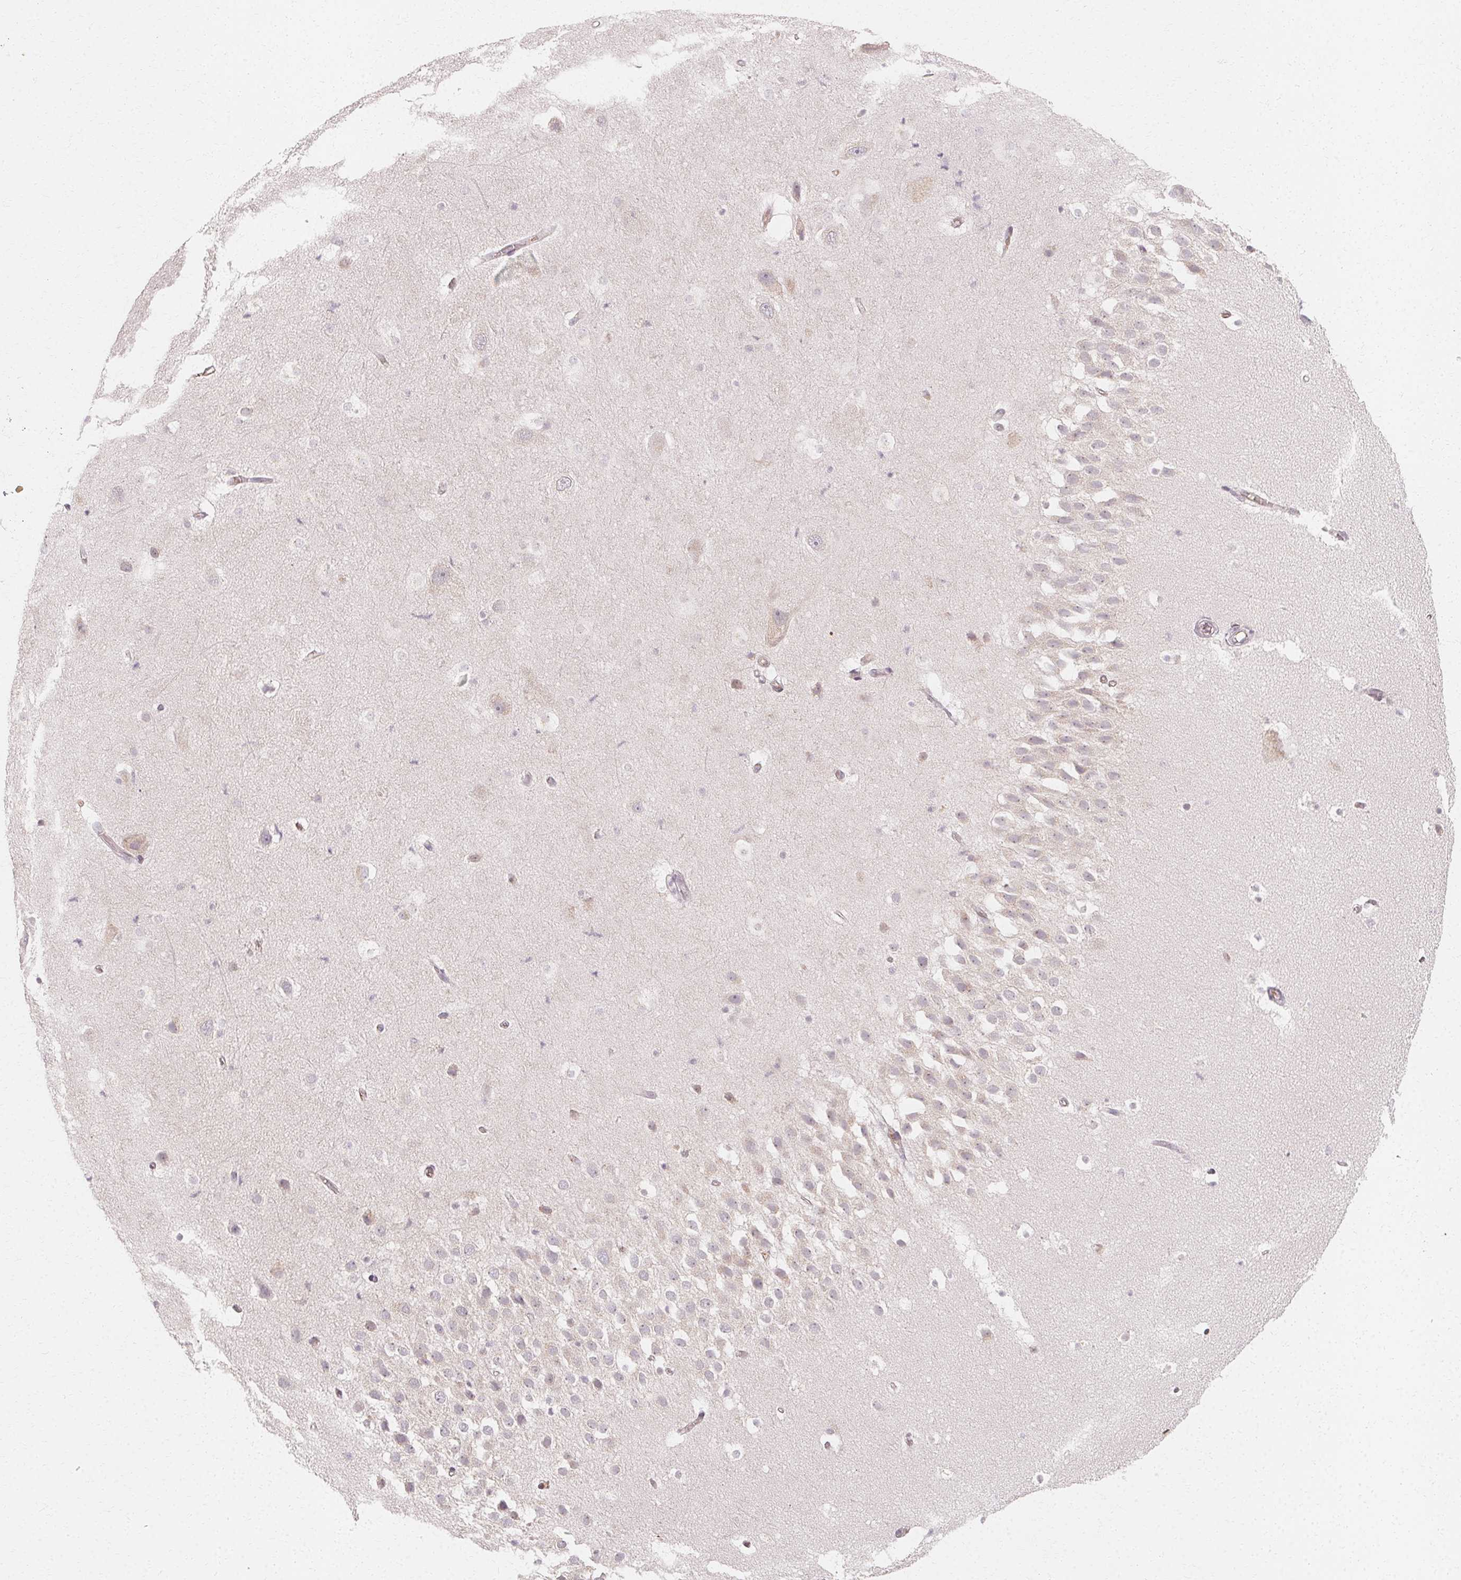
{"staining": {"intensity": "negative", "quantity": "none", "location": "none"}, "tissue": "hippocampus", "cell_type": "Glial cells", "image_type": "normal", "snomed": [{"axis": "morphology", "description": "Normal tissue, NOS"}, {"axis": "topography", "description": "Hippocampus"}], "caption": "Immunohistochemistry (IHC) photomicrograph of unremarkable hippocampus: hippocampus stained with DAB (3,3'-diaminobenzidine) shows no significant protein positivity in glial cells. (Stains: DAB IHC with hematoxylin counter stain, Microscopy: brightfield microscopy at high magnification).", "gene": "CLCNKA", "patient": {"sex": "male", "age": 26}}